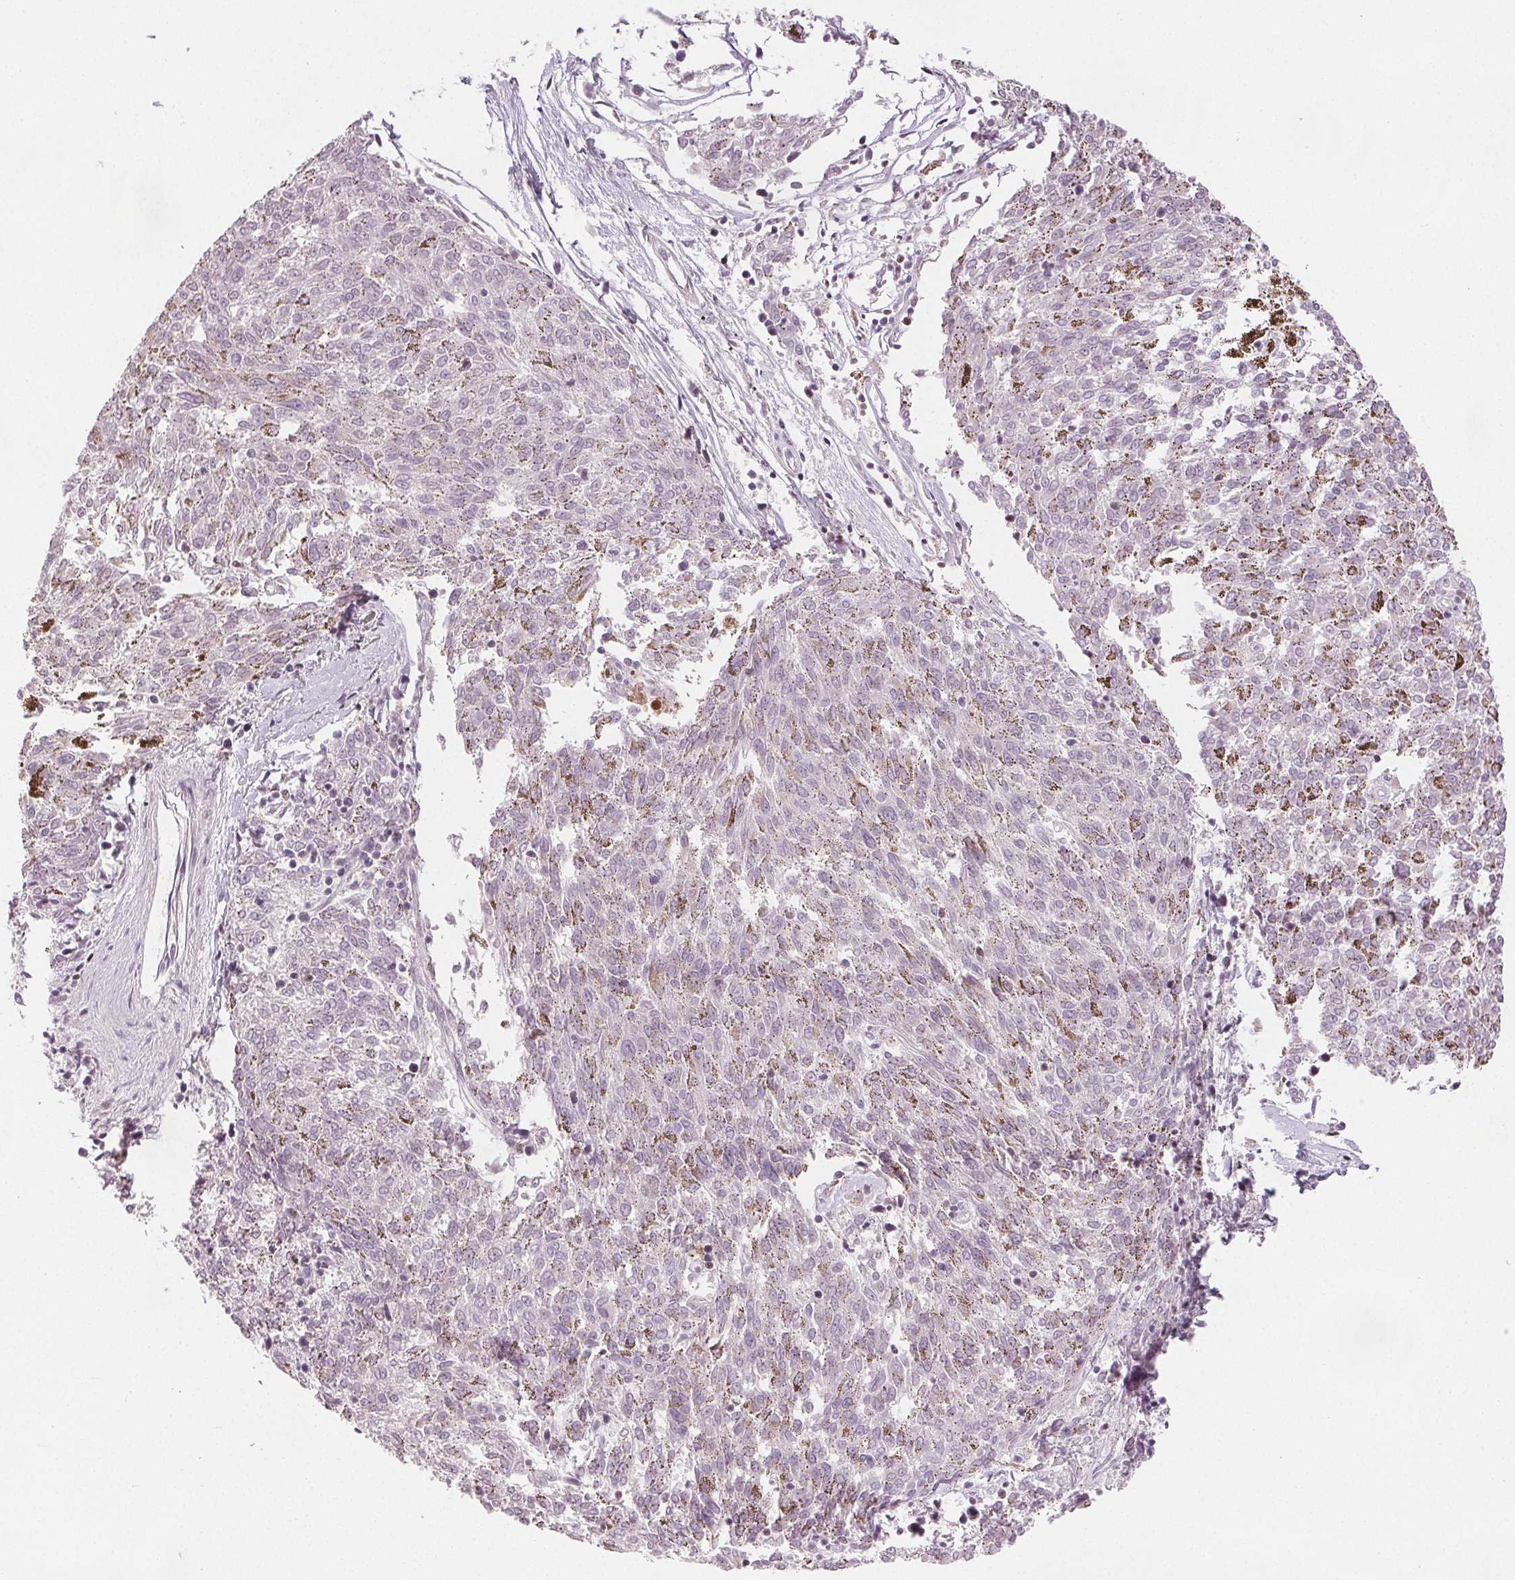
{"staining": {"intensity": "negative", "quantity": "none", "location": "none"}, "tissue": "melanoma", "cell_type": "Tumor cells", "image_type": "cancer", "snomed": [{"axis": "morphology", "description": "Malignant melanoma, NOS"}, {"axis": "topography", "description": "Skin"}], "caption": "Tumor cells are negative for brown protein staining in malignant melanoma. Brightfield microscopy of IHC stained with DAB (brown) and hematoxylin (blue), captured at high magnification.", "gene": "RUNX2", "patient": {"sex": "female", "age": 72}}